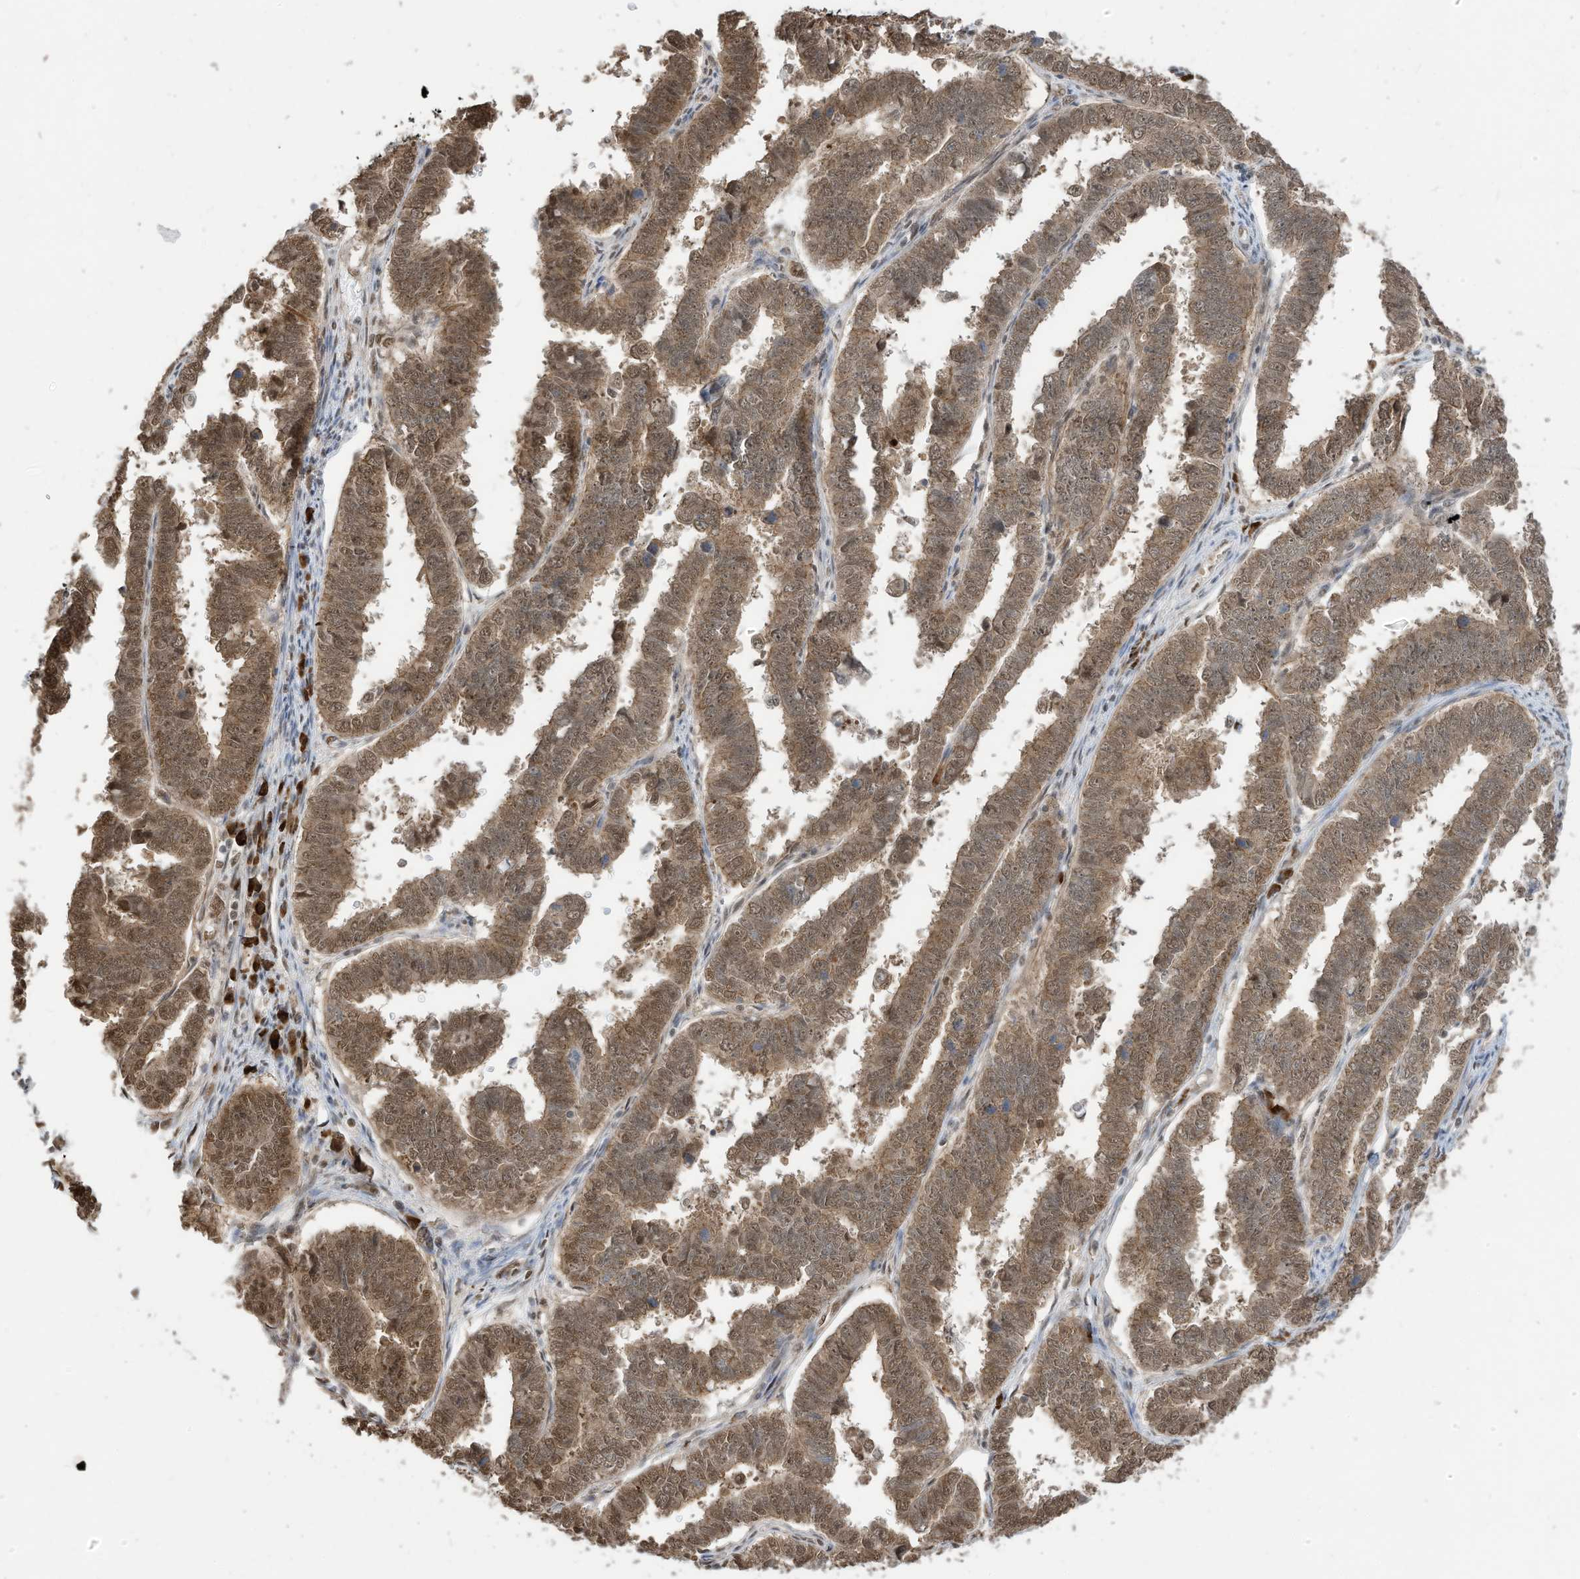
{"staining": {"intensity": "moderate", "quantity": ">75%", "location": "cytoplasmic/membranous,nuclear"}, "tissue": "endometrial cancer", "cell_type": "Tumor cells", "image_type": "cancer", "snomed": [{"axis": "morphology", "description": "Adenocarcinoma, NOS"}, {"axis": "topography", "description": "Endometrium"}], "caption": "DAB (3,3'-diaminobenzidine) immunohistochemical staining of human adenocarcinoma (endometrial) exhibits moderate cytoplasmic/membranous and nuclear protein positivity in approximately >75% of tumor cells. The staining was performed using DAB (3,3'-diaminobenzidine), with brown indicating positive protein expression. Nuclei are stained blue with hematoxylin.", "gene": "ZNF195", "patient": {"sex": "female", "age": 75}}